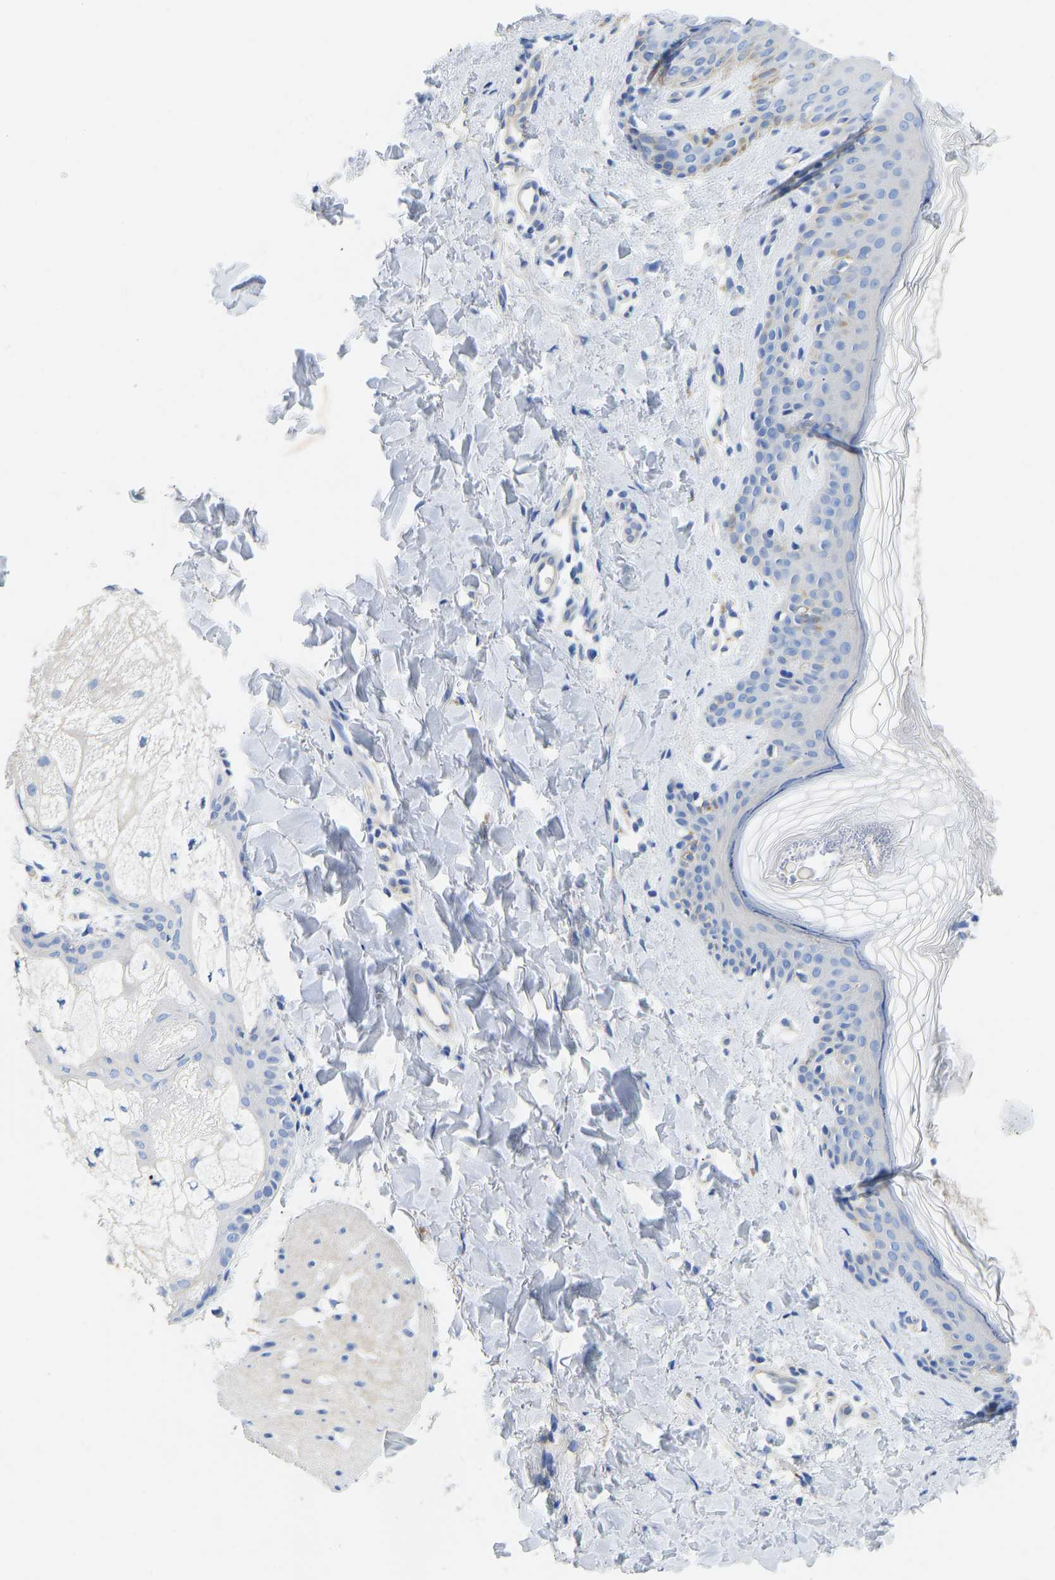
{"staining": {"intensity": "negative", "quantity": "none", "location": "none"}, "tissue": "skin", "cell_type": "Fibroblasts", "image_type": "normal", "snomed": [{"axis": "morphology", "description": "Normal tissue, NOS"}, {"axis": "topography", "description": "Skin"}], "caption": "An image of human skin is negative for staining in fibroblasts. (Stains: DAB immunohistochemistry (IHC) with hematoxylin counter stain, Microscopy: brightfield microscopy at high magnification).", "gene": "CHAD", "patient": {"sex": "male", "age": 40}}